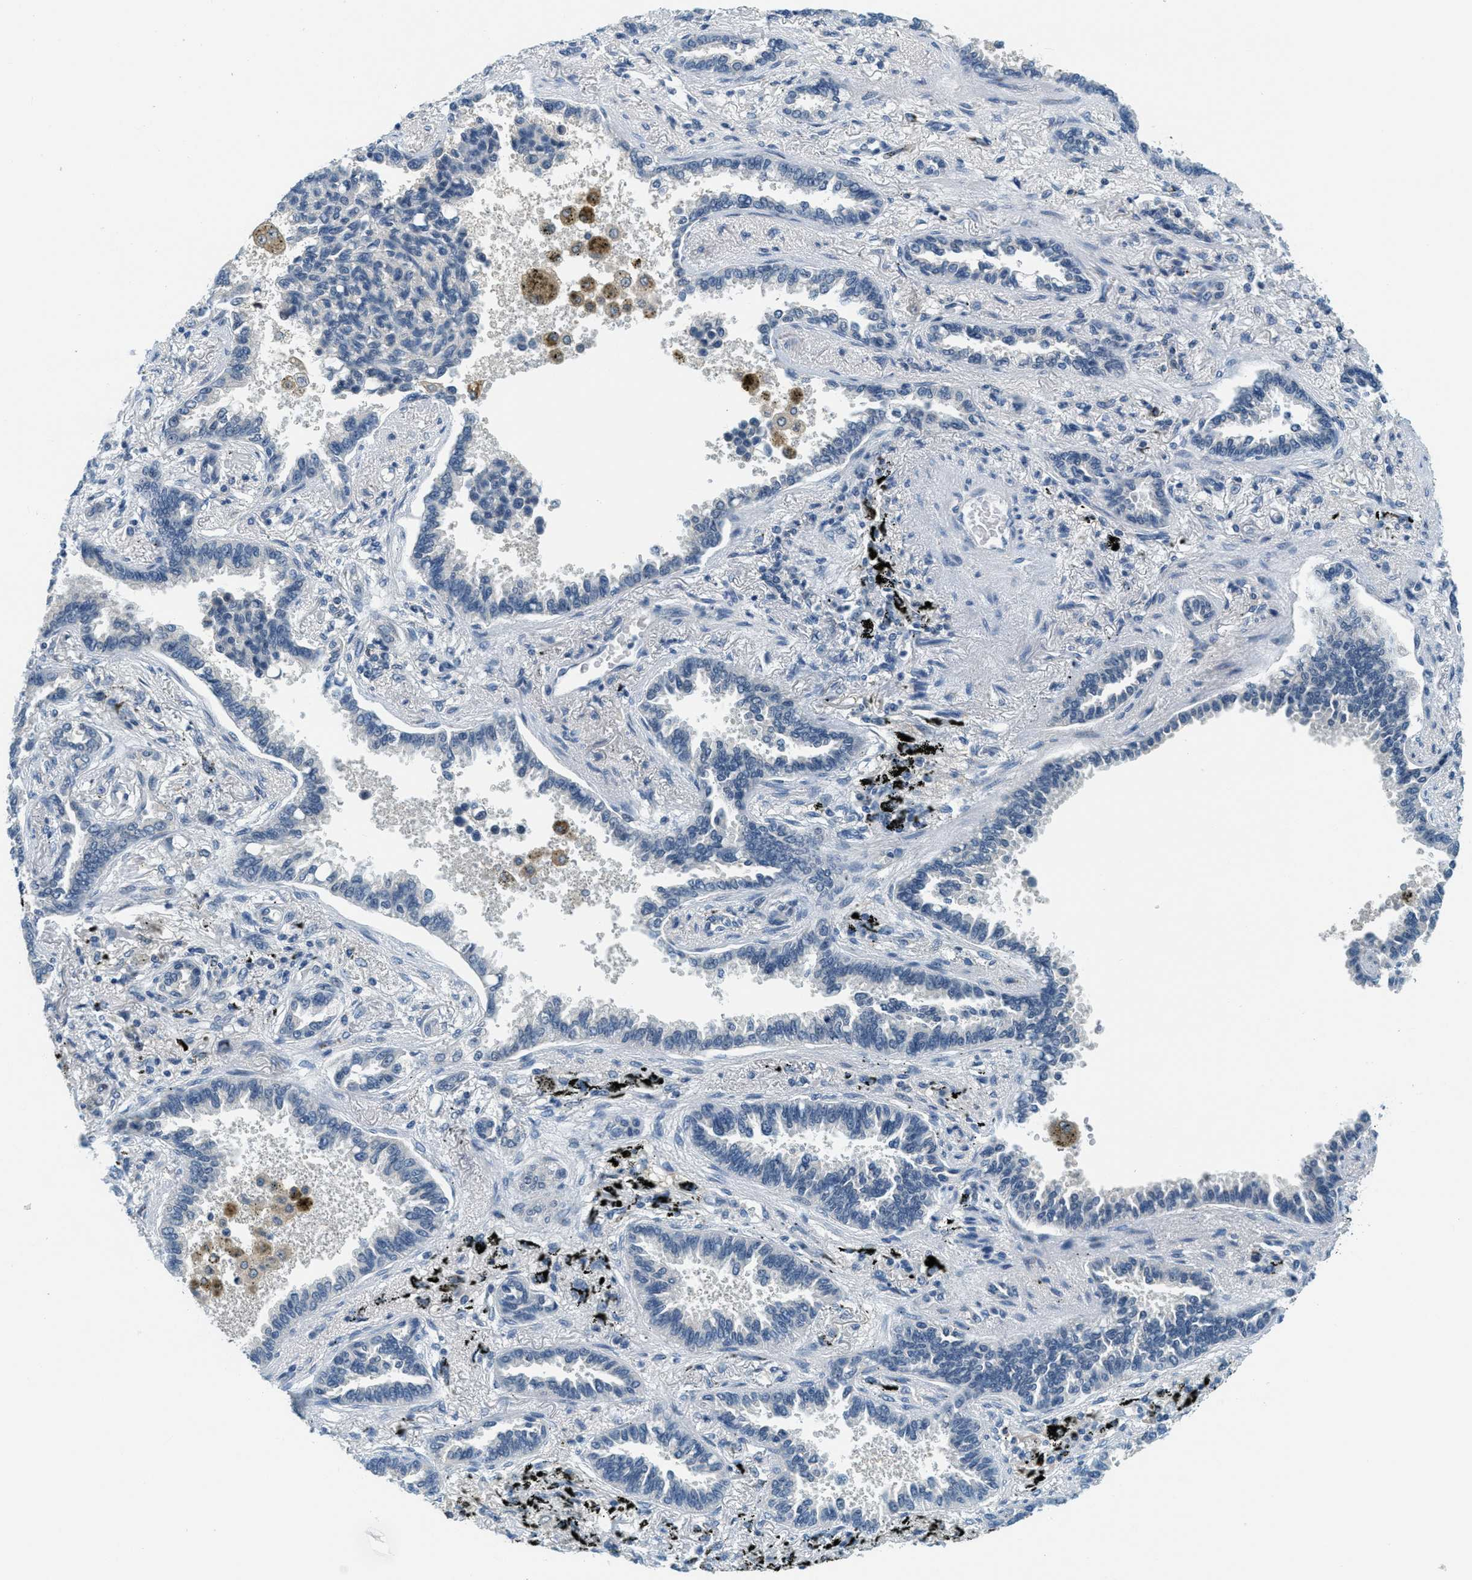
{"staining": {"intensity": "negative", "quantity": "none", "location": "none"}, "tissue": "lung cancer", "cell_type": "Tumor cells", "image_type": "cancer", "snomed": [{"axis": "morphology", "description": "Normal tissue, NOS"}, {"axis": "morphology", "description": "Adenocarcinoma, NOS"}, {"axis": "topography", "description": "Lung"}], "caption": "High power microscopy micrograph of an immunohistochemistry (IHC) histopathology image of lung adenocarcinoma, revealing no significant positivity in tumor cells.", "gene": "RASGRP2", "patient": {"sex": "male", "age": 59}}